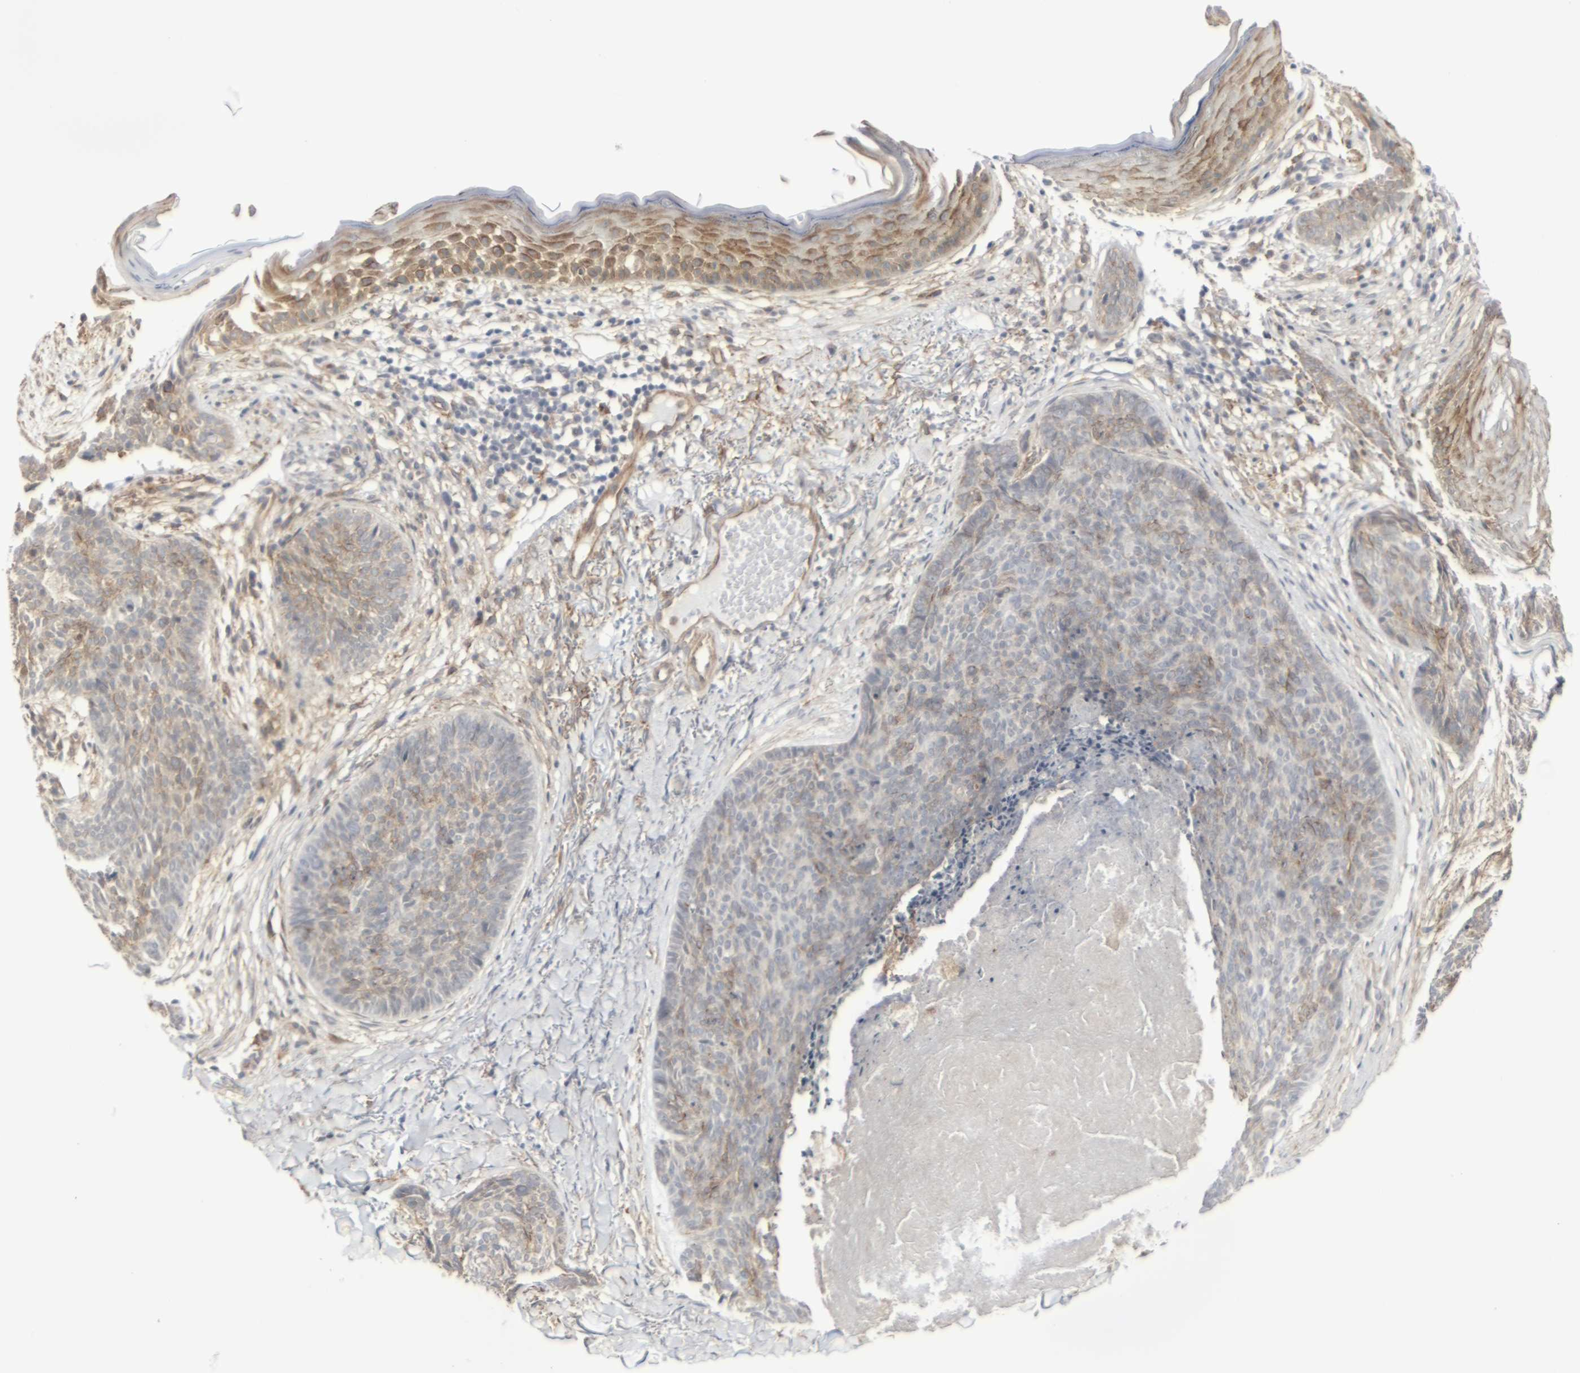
{"staining": {"intensity": "moderate", "quantity": "25%-75%", "location": "cytoplasmic/membranous"}, "tissue": "skin cancer", "cell_type": "Tumor cells", "image_type": "cancer", "snomed": [{"axis": "morphology", "description": "Basal cell carcinoma"}, {"axis": "topography", "description": "Skin"}], "caption": "Immunohistochemical staining of human skin cancer (basal cell carcinoma) reveals medium levels of moderate cytoplasmic/membranous positivity in approximately 25%-75% of tumor cells.", "gene": "MYOF", "patient": {"sex": "female", "age": 70}}